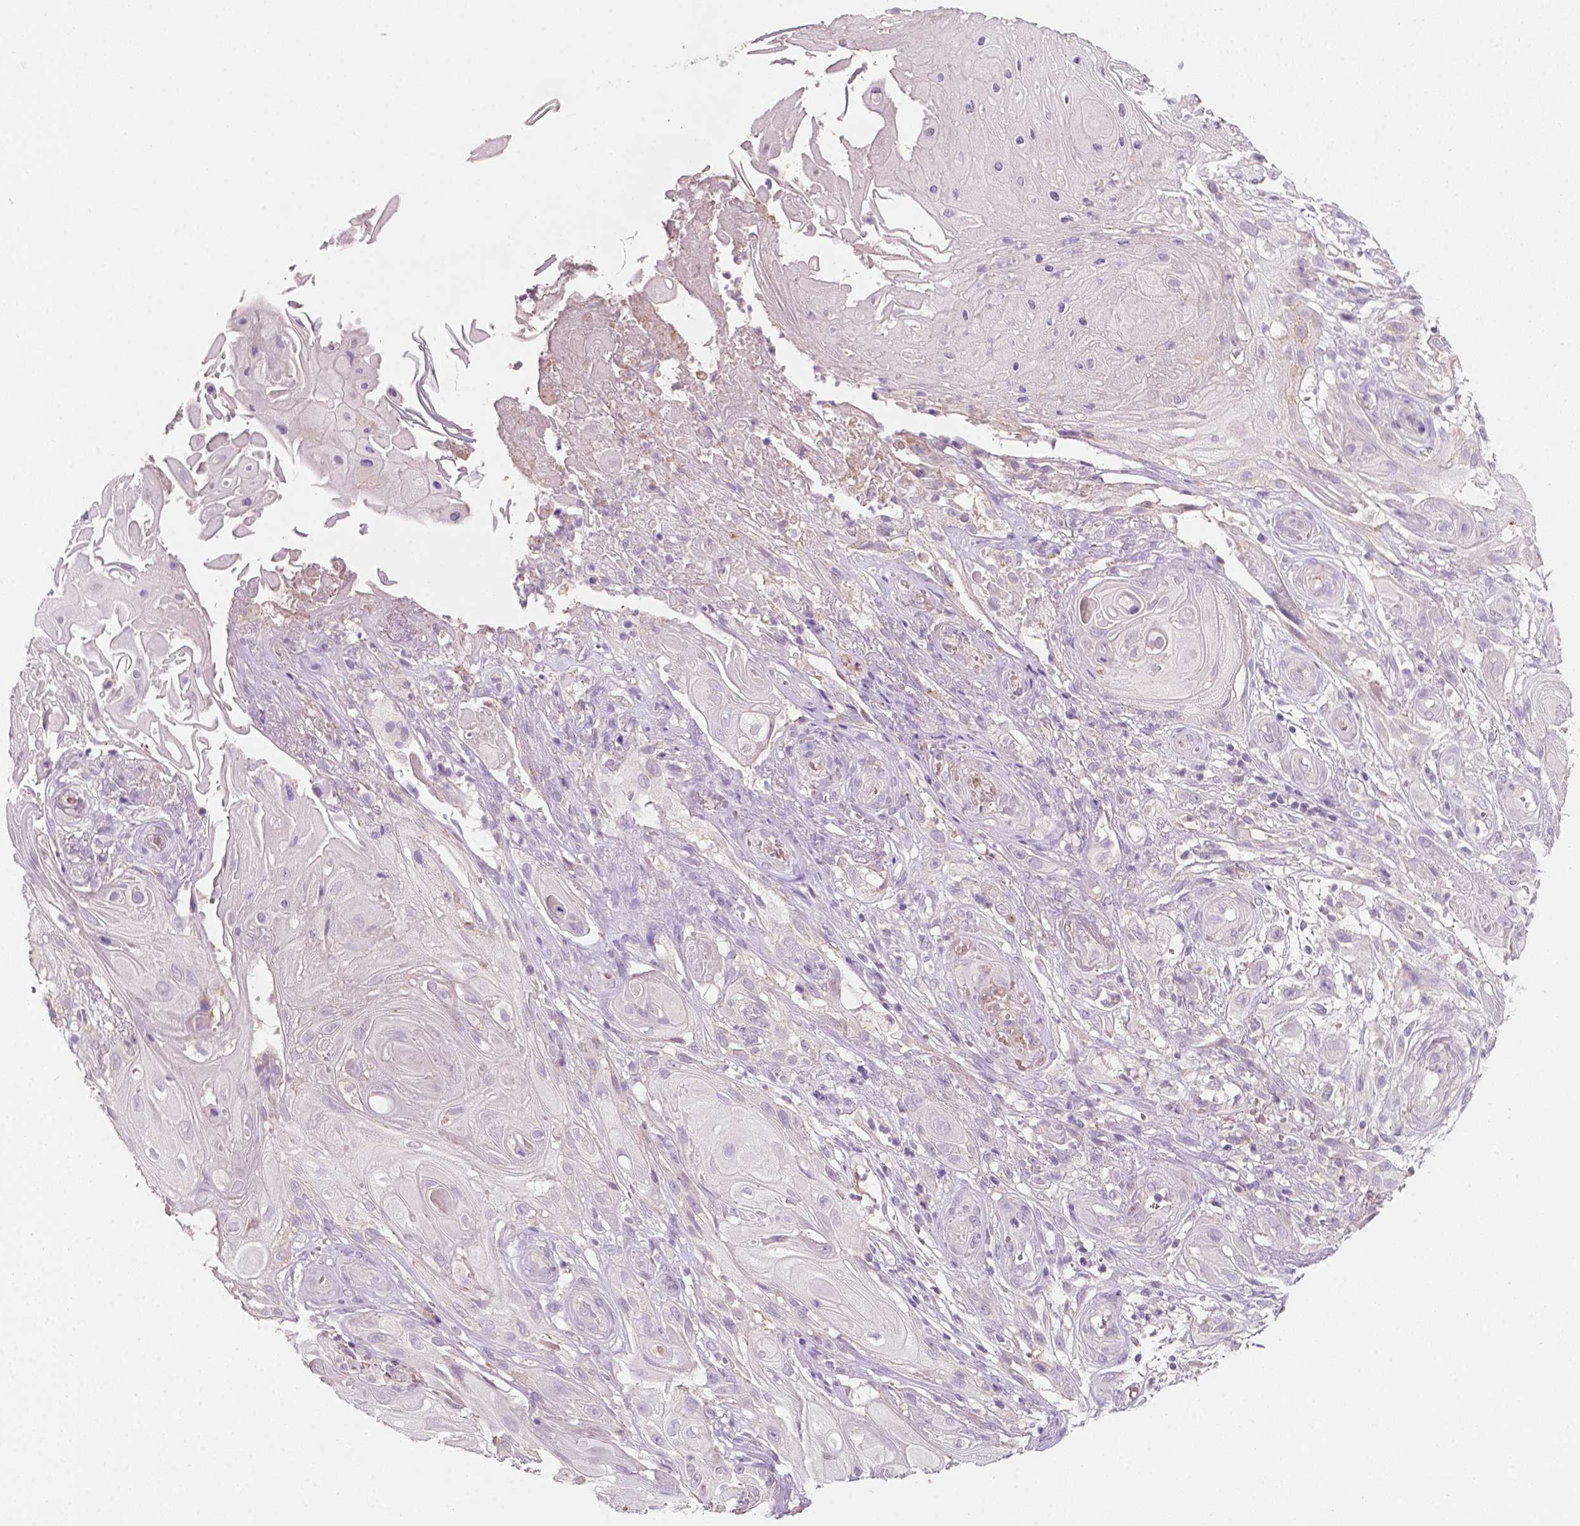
{"staining": {"intensity": "negative", "quantity": "none", "location": "none"}, "tissue": "skin cancer", "cell_type": "Tumor cells", "image_type": "cancer", "snomed": [{"axis": "morphology", "description": "Squamous cell carcinoma, NOS"}, {"axis": "topography", "description": "Skin"}], "caption": "A high-resolution photomicrograph shows immunohistochemistry (IHC) staining of skin cancer, which reveals no significant staining in tumor cells.", "gene": "EGFR", "patient": {"sex": "male", "age": 62}}